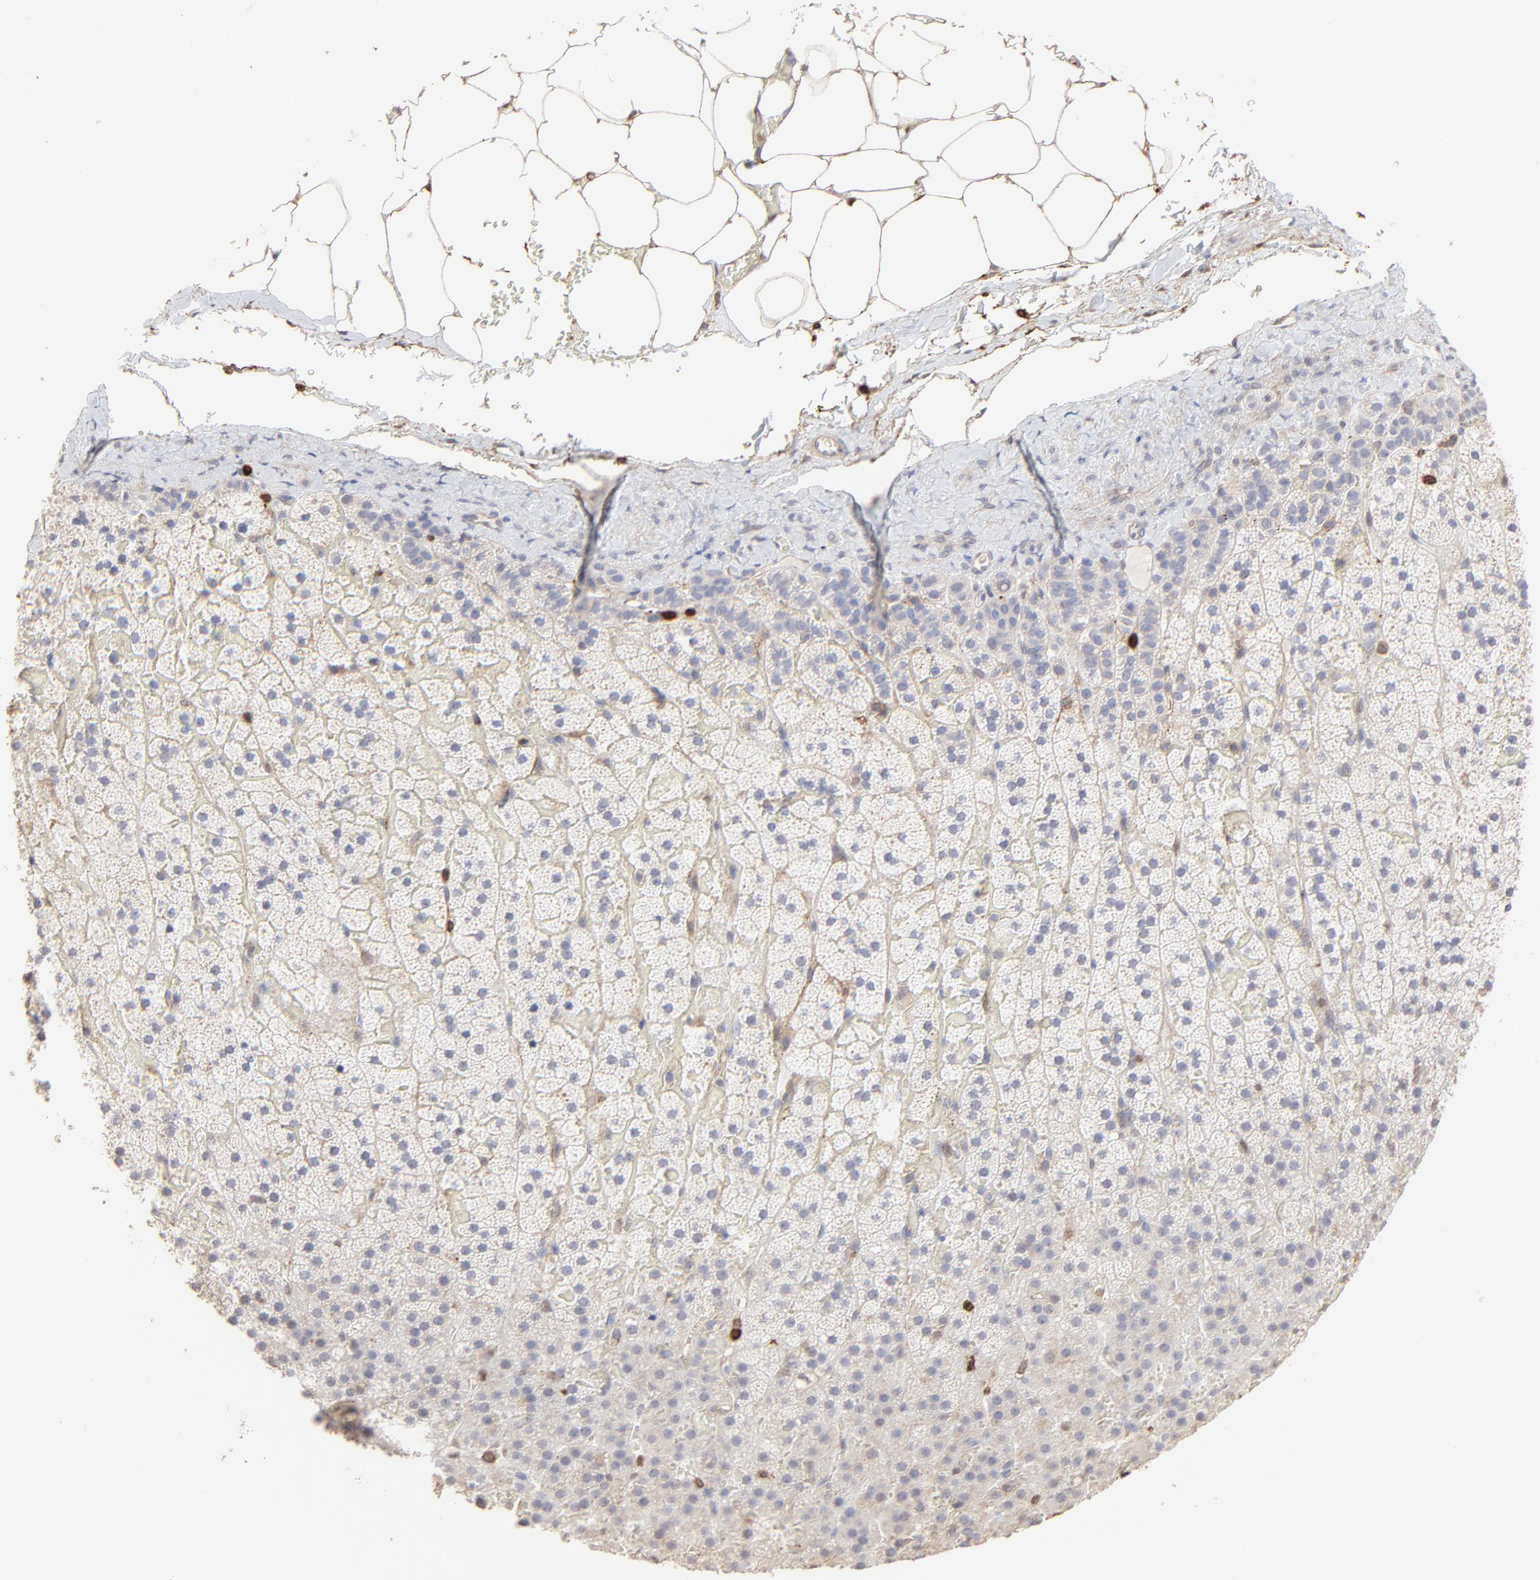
{"staining": {"intensity": "negative", "quantity": "none", "location": "none"}, "tissue": "adrenal gland", "cell_type": "Glandular cells", "image_type": "normal", "snomed": [{"axis": "morphology", "description": "Normal tissue, NOS"}, {"axis": "topography", "description": "Adrenal gland"}], "caption": "Glandular cells are negative for brown protein staining in benign adrenal gland. The staining is performed using DAB (3,3'-diaminobenzidine) brown chromogen with nuclei counter-stained in using hematoxylin.", "gene": "SLC6A14", "patient": {"sex": "male", "age": 35}}